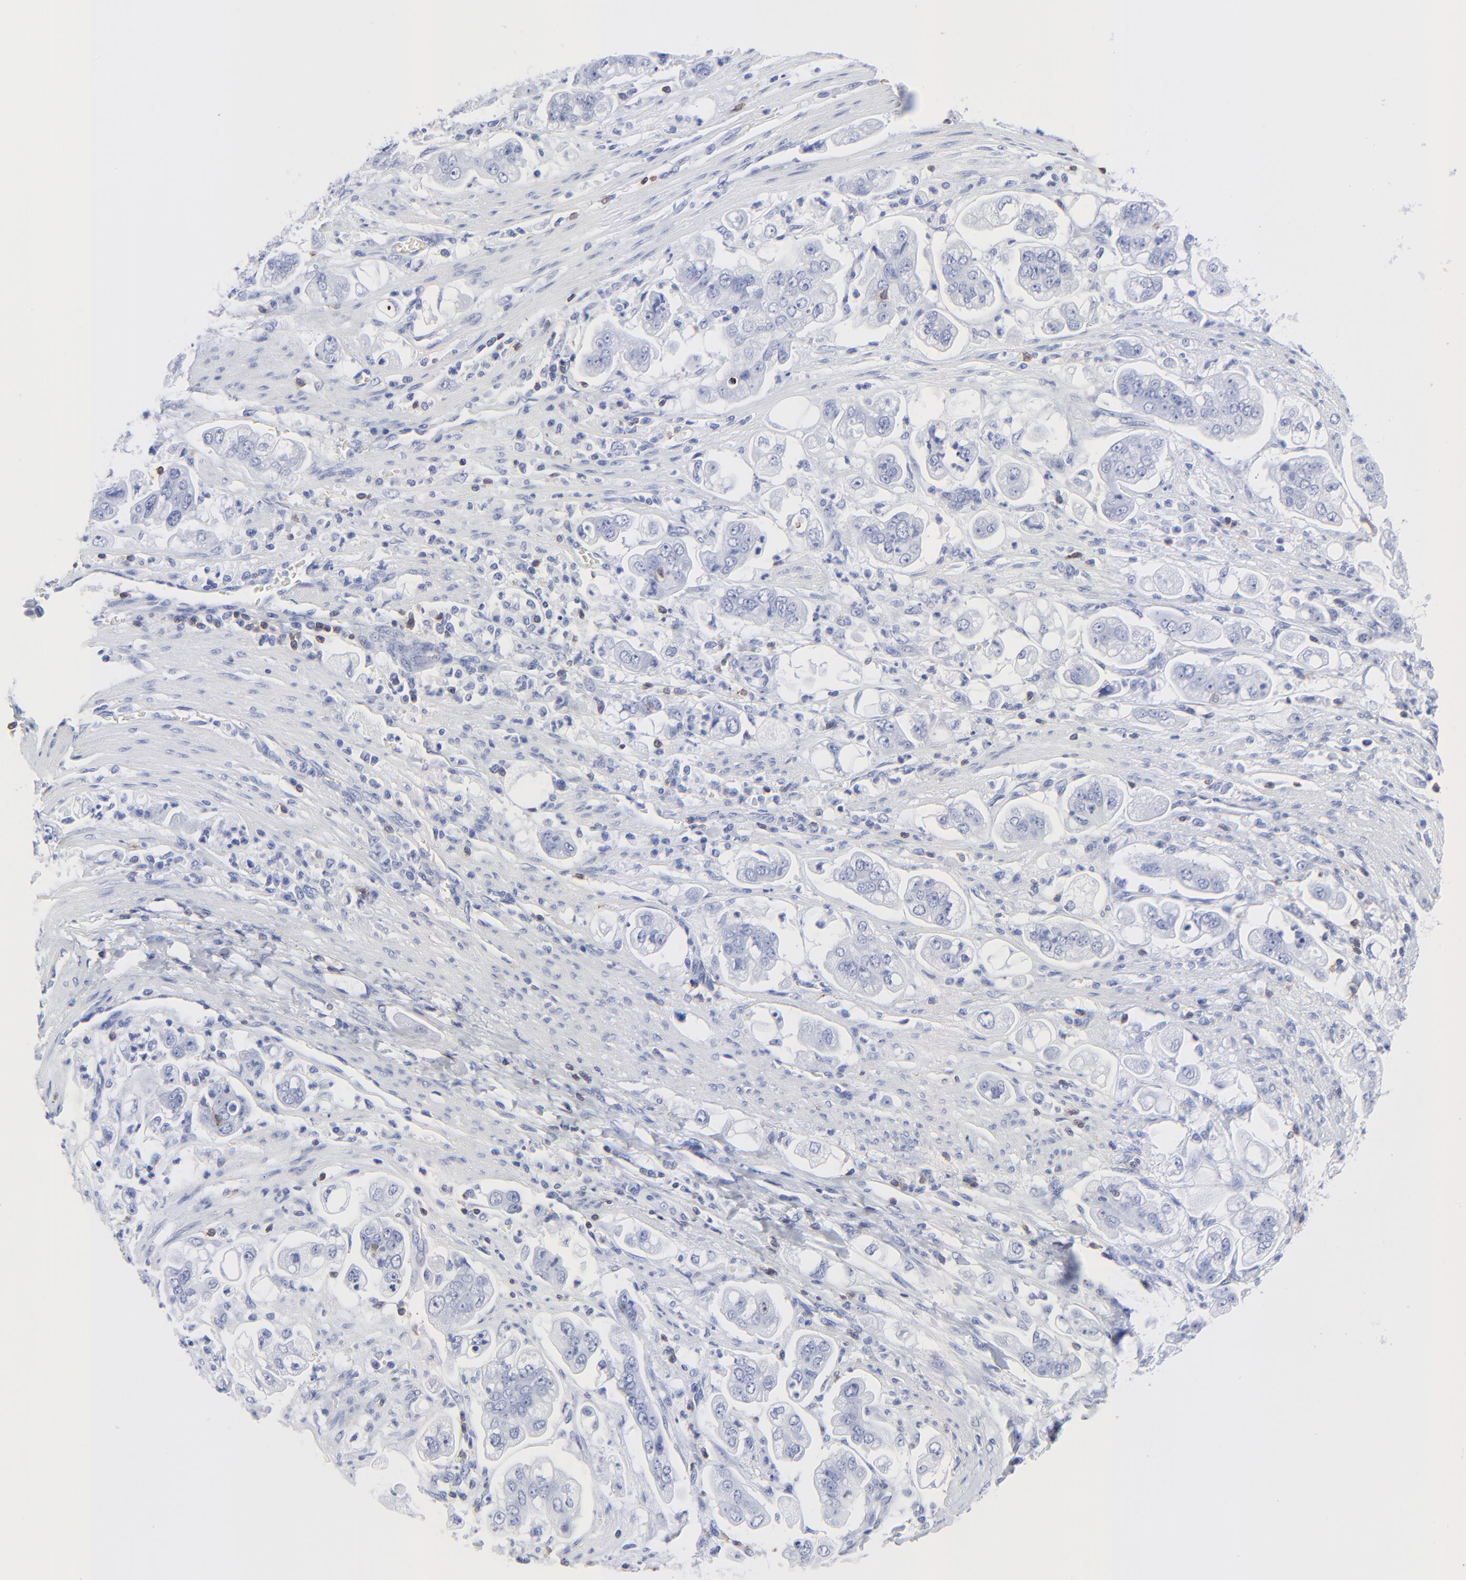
{"staining": {"intensity": "negative", "quantity": "none", "location": "none"}, "tissue": "stomach cancer", "cell_type": "Tumor cells", "image_type": "cancer", "snomed": [{"axis": "morphology", "description": "Adenocarcinoma, NOS"}, {"axis": "topography", "description": "Stomach"}], "caption": "The photomicrograph exhibits no significant positivity in tumor cells of adenocarcinoma (stomach).", "gene": "LCK", "patient": {"sex": "male", "age": 62}}